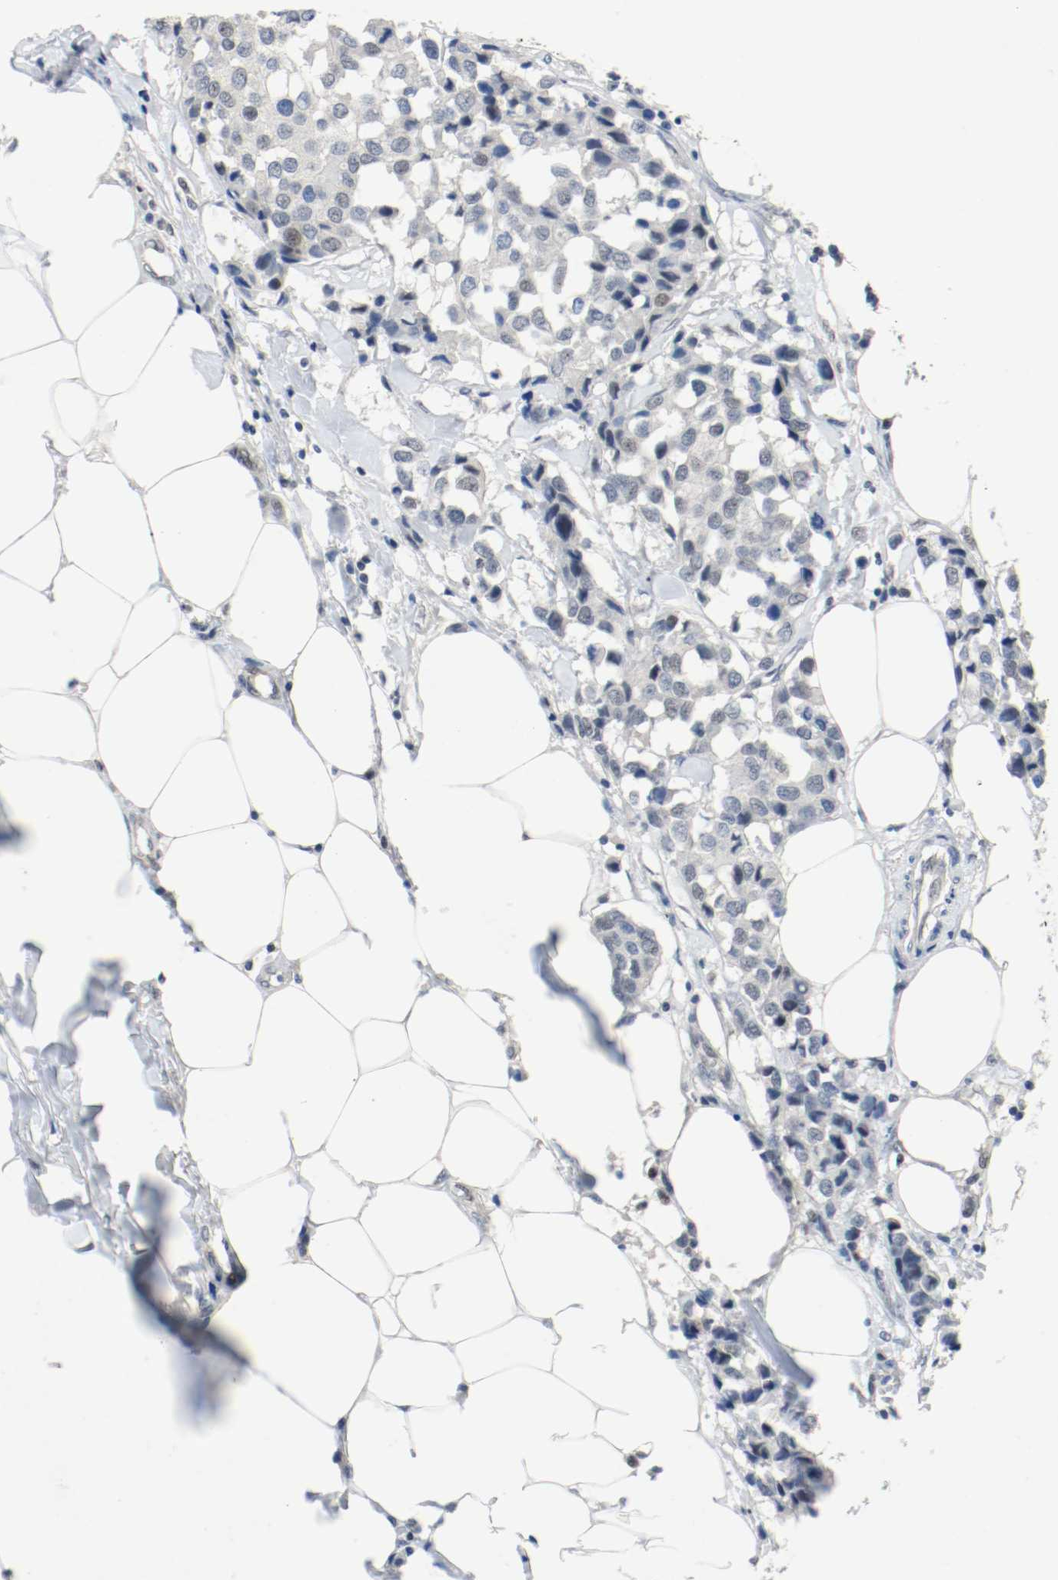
{"staining": {"intensity": "negative", "quantity": "none", "location": "none"}, "tissue": "breast cancer", "cell_type": "Tumor cells", "image_type": "cancer", "snomed": [{"axis": "morphology", "description": "Duct carcinoma"}, {"axis": "topography", "description": "Breast"}], "caption": "Immunohistochemistry (IHC) histopathology image of neoplastic tissue: human breast cancer (infiltrating ductal carcinoma) stained with DAB reveals no significant protein positivity in tumor cells.", "gene": "ASH1L", "patient": {"sex": "female", "age": 80}}